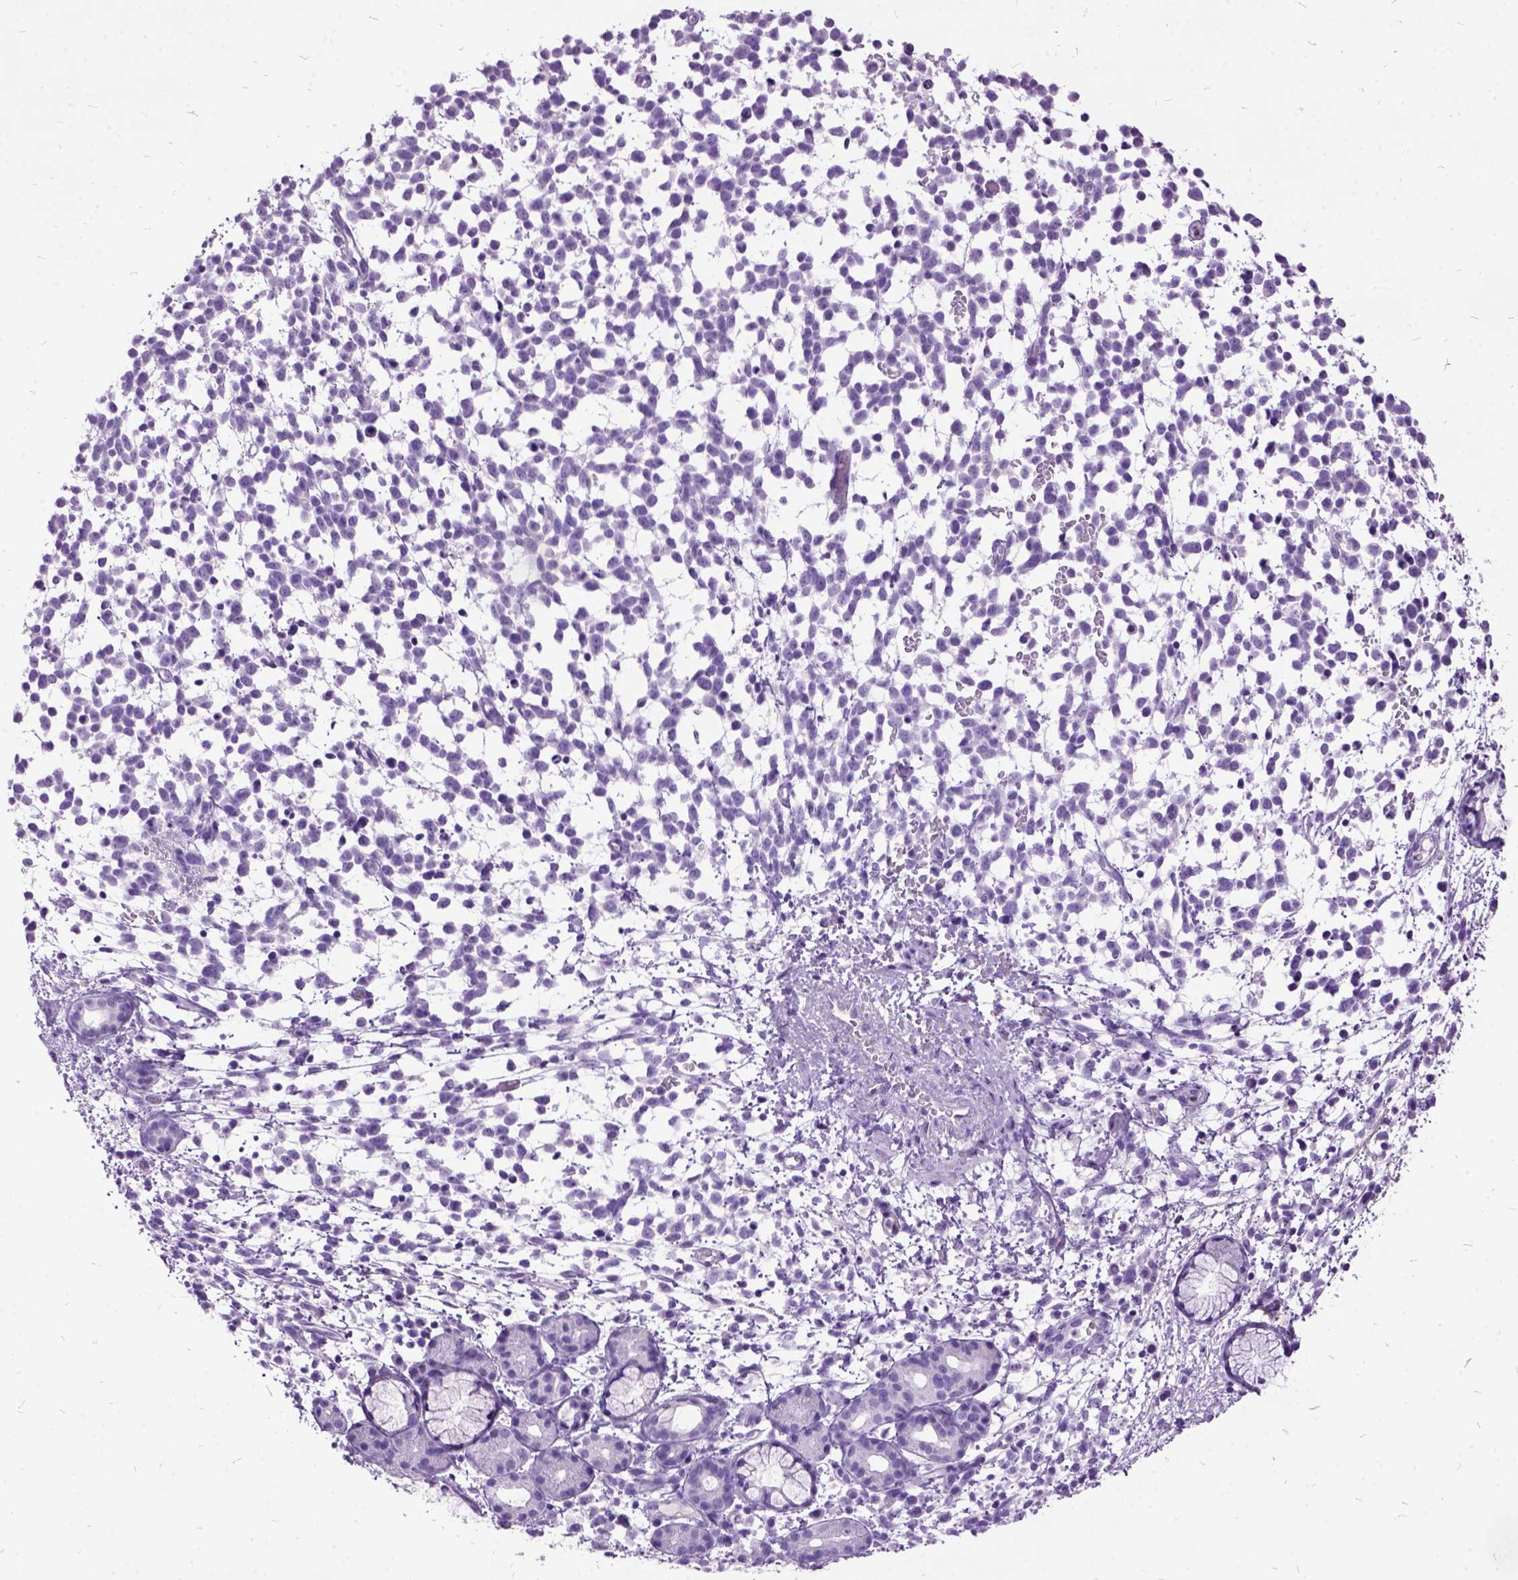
{"staining": {"intensity": "negative", "quantity": "none", "location": "none"}, "tissue": "melanoma", "cell_type": "Tumor cells", "image_type": "cancer", "snomed": [{"axis": "morphology", "description": "Malignant melanoma, NOS"}, {"axis": "topography", "description": "Skin"}], "caption": "An IHC histopathology image of melanoma is shown. There is no staining in tumor cells of melanoma. (DAB (3,3'-diaminobenzidine) immunohistochemistry (IHC), high magnification).", "gene": "MME", "patient": {"sex": "female", "age": 70}}